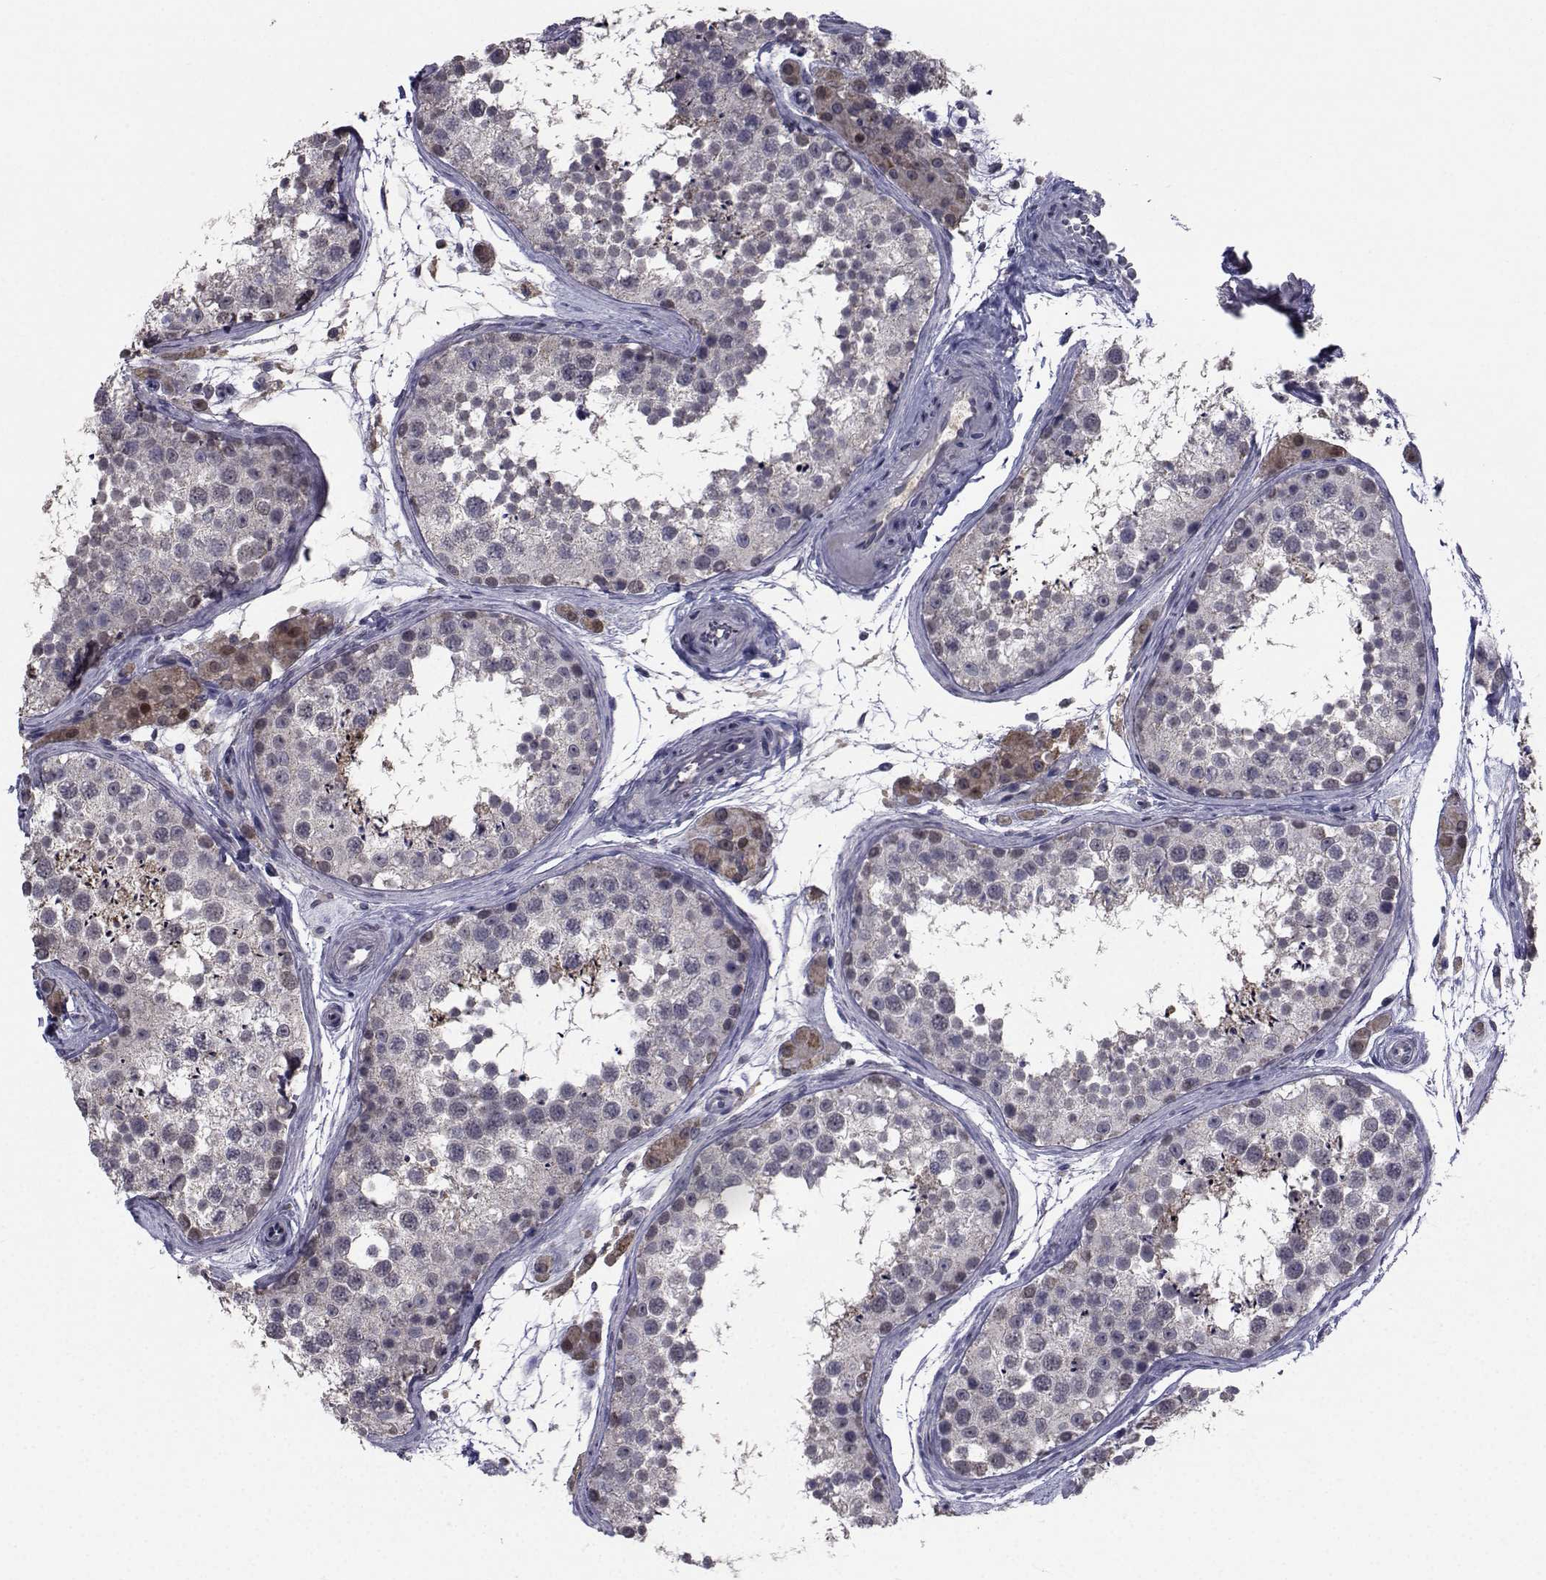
{"staining": {"intensity": "negative", "quantity": "none", "location": "none"}, "tissue": "testis", "cell_type": "Cells in seminiferous ducts", "image_type": "normal", "snomed": [{"axis": "morphology", "description": "Normal tissue, NOS"}, {"axis": "topography", "description": "Testis"}], "caption": "Immunohistochemical staining of normal testis displays no significant expression in cells in seminiferous ducts. Brightfield microscopy of immunohistochemistry (IHC) stained with DAB (3,3'-diaminobenzidine) (brown) and hematoxylin (blue), captured at high magnification.", "gene": "CYP2S1", "patient": {"sex": "male", "age": 41}}